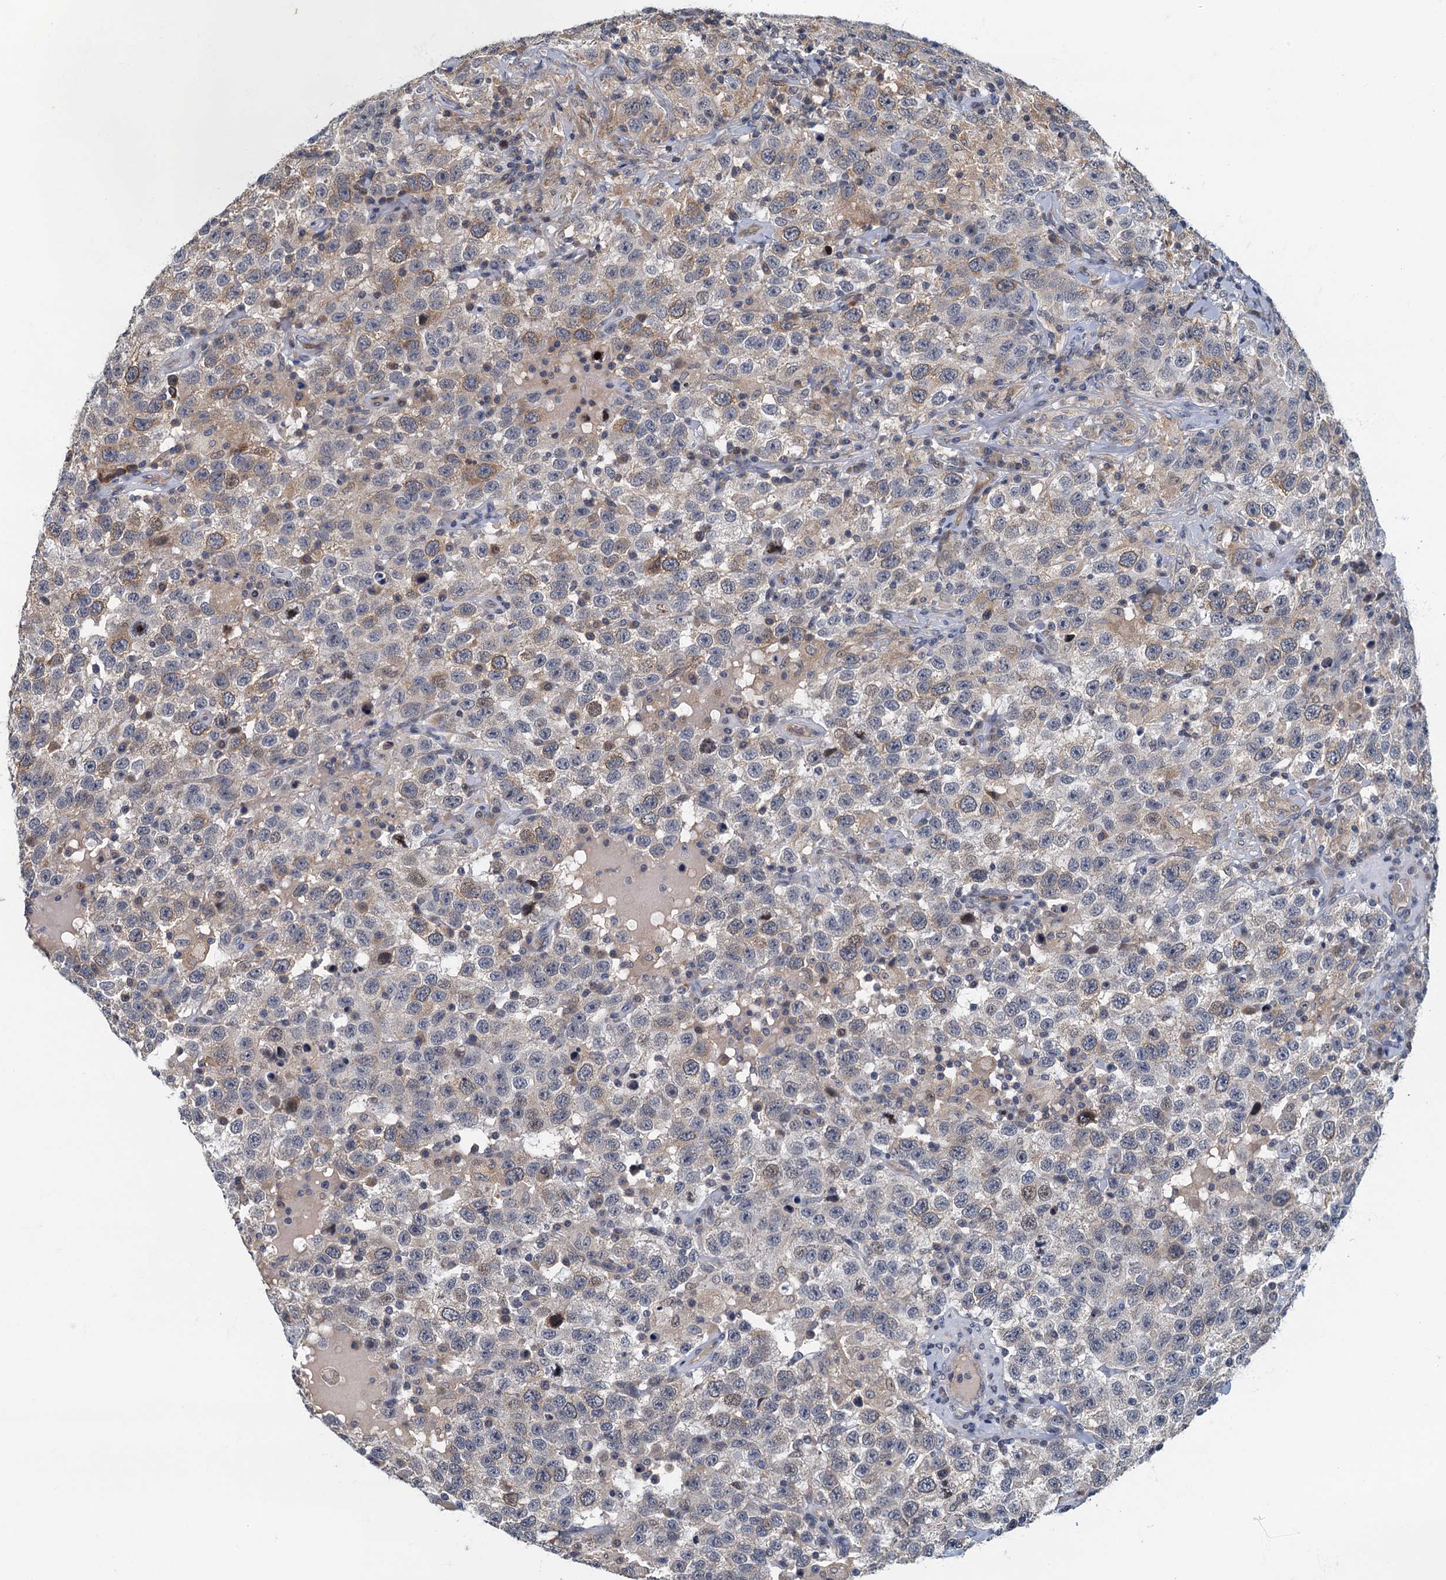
{"staining": {"intensity": "weak", "quantity": "<25%", "location": "cytoplasmic/membranous"}, "tissue": "testis cancer", "cell_type": "Tumor cells", "image_type": "cancer", "snomed": [{"axis": "morphology", "description": "Seminoma, NOS"}, {"axis": "topography", "description": "Testis"}], "caption": "Tumor cells show no significant expression in seminoma (testis).", "gene": "CKAP2L", "patient": {"sex": "male", "age": 41}}